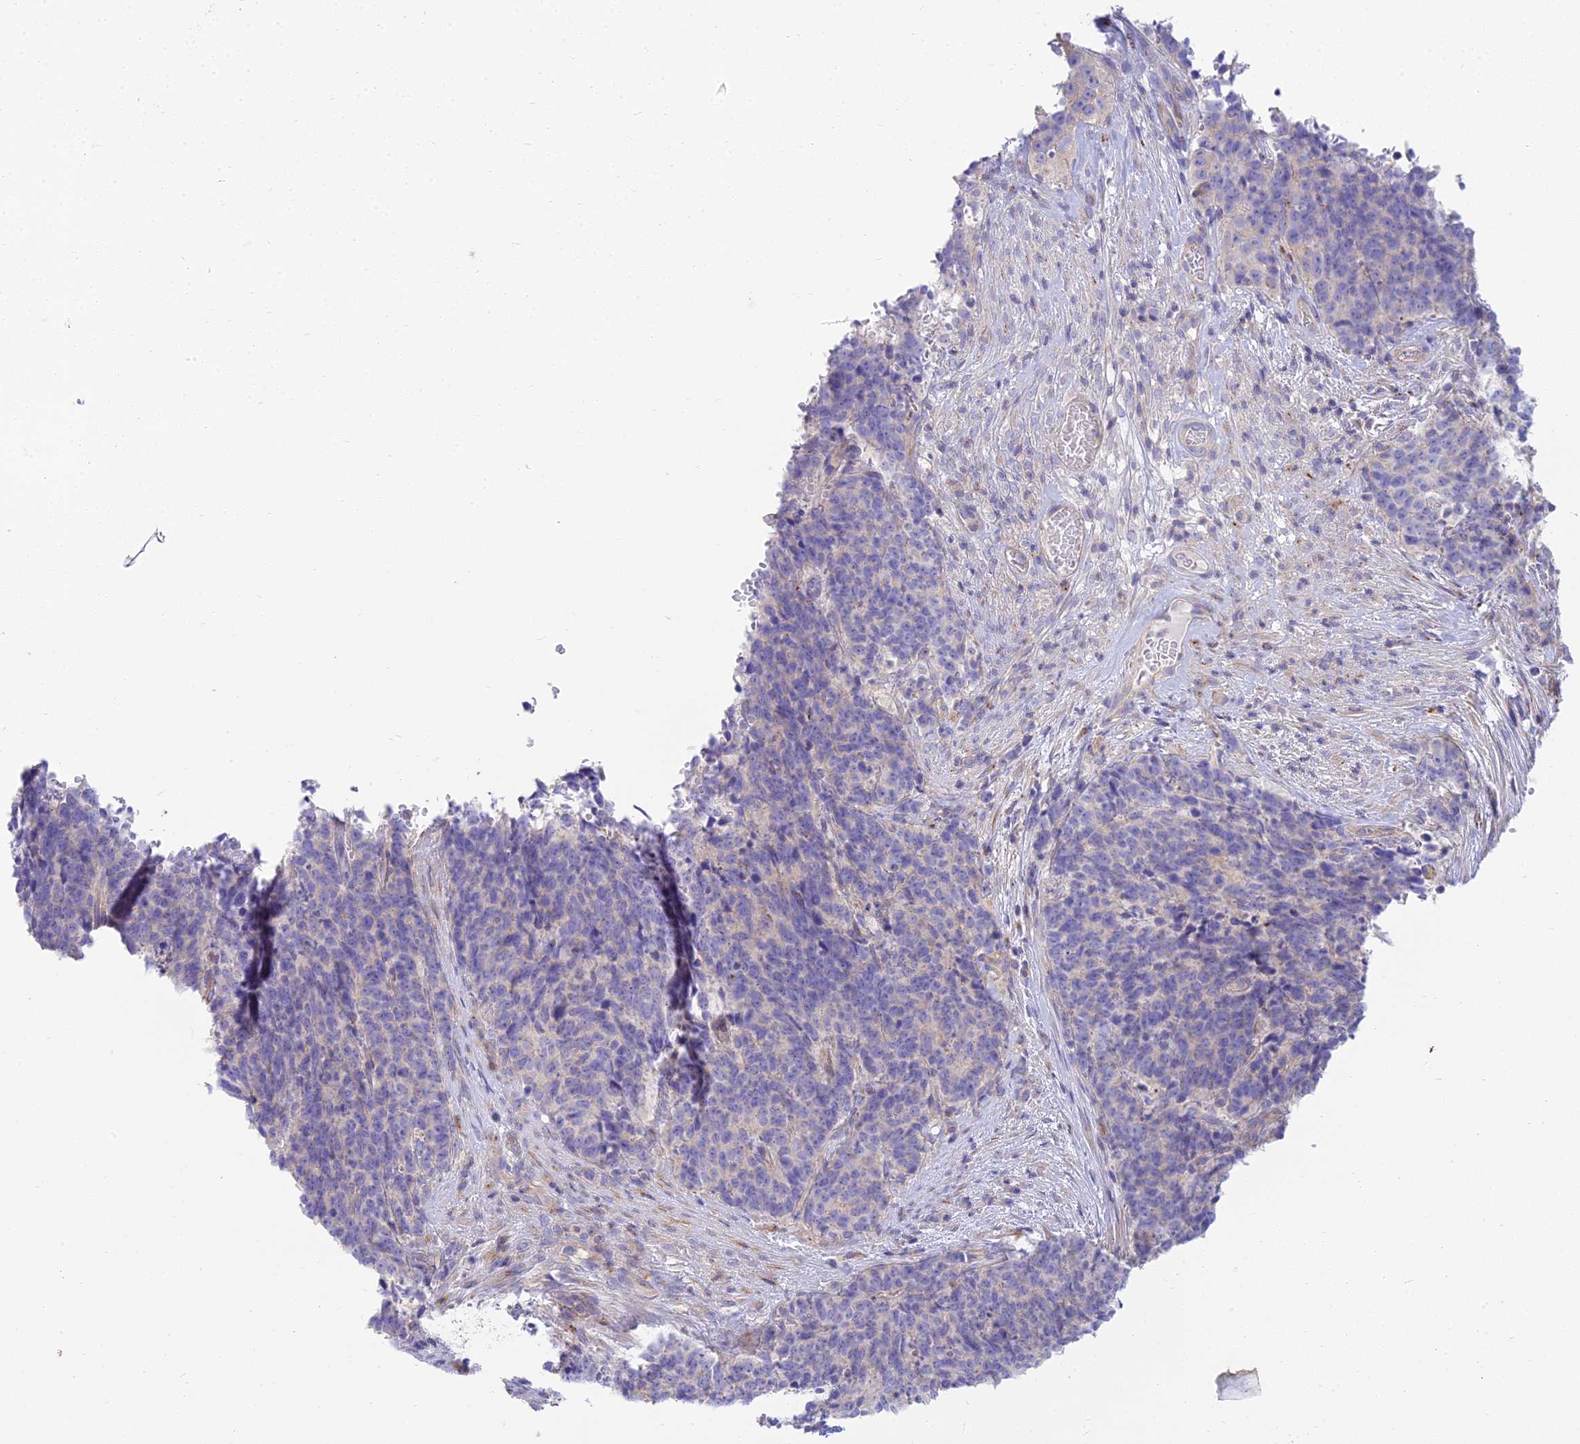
{"staining": {"intensity": "negative", "quantity": "none", "location": "none"}, "tissue": "cervical cancer", "cell_type": "Tumor cells", "image_type": "cancer", "snomed": [{"axis": "morphology", "description": "Squamous cell carcinoma, NOS"}, {"axis": "topography", "description": "Cervix"}], "caption": "The image shows no staining of tumor cells in cervical squamous cell carcinoma. Nuclei are stained in blue.", "gene": "SMIM24", "patient": {"sex": "female", "age": 29}}